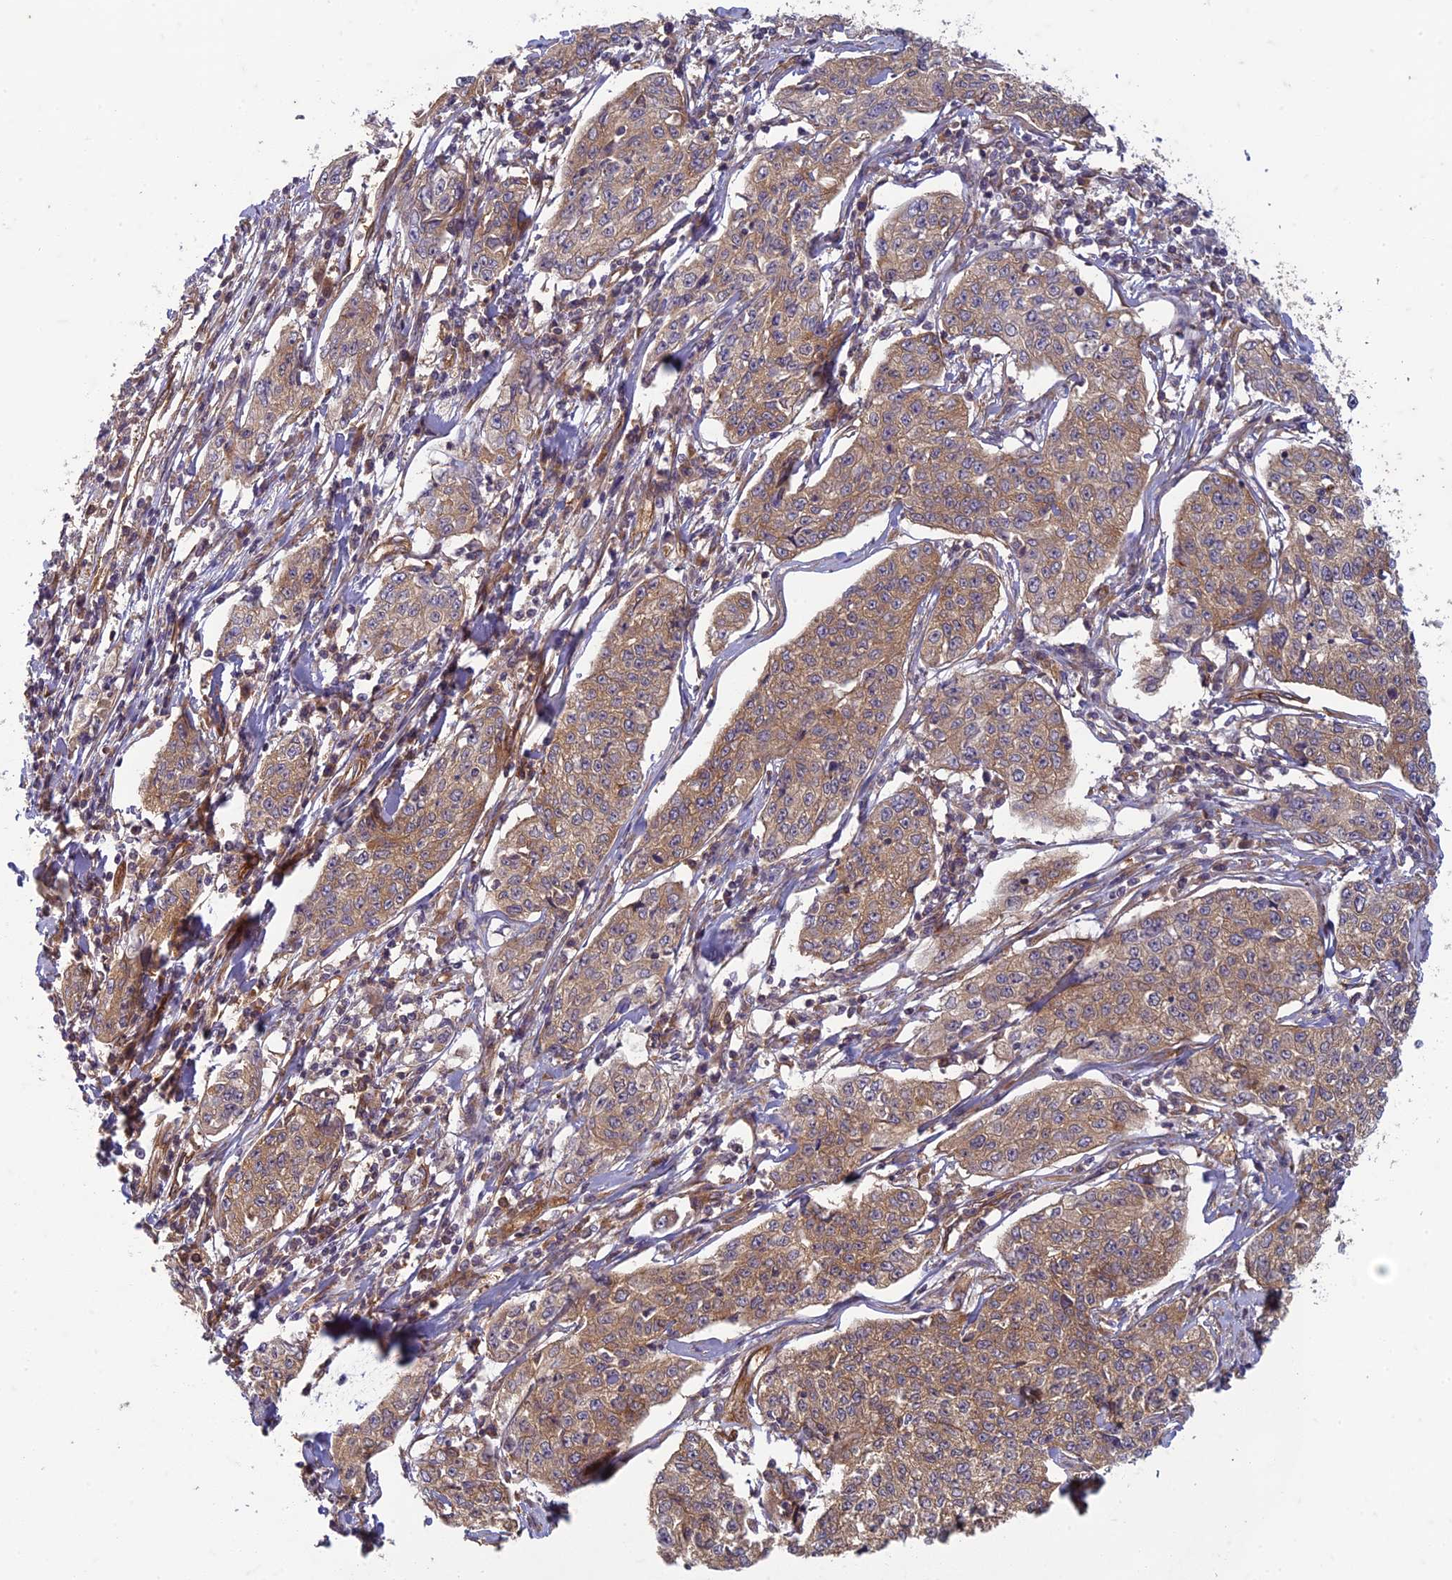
{"staining": {"intensity": "moderate", "quantity": ">75%", "location": "cytoplasmic/membranous"}, "tissue": "cervical cancer", "cell_type": "Tumor cells", "image_type": "cancer", "snomed": [{"axis": "morphology", "description": "Squamous cell carcinoma, NOS"}, {"axis": "topography", "description": "Cervix"}], "caption": "About >75% of tumor cells in cervical cancer reveal moderate cytoplasmic/membranous protein expression as visualized by brown immunohistochemical staining.", "gene": "TCF25", "patient": {"sex": "female", "age": 35}}